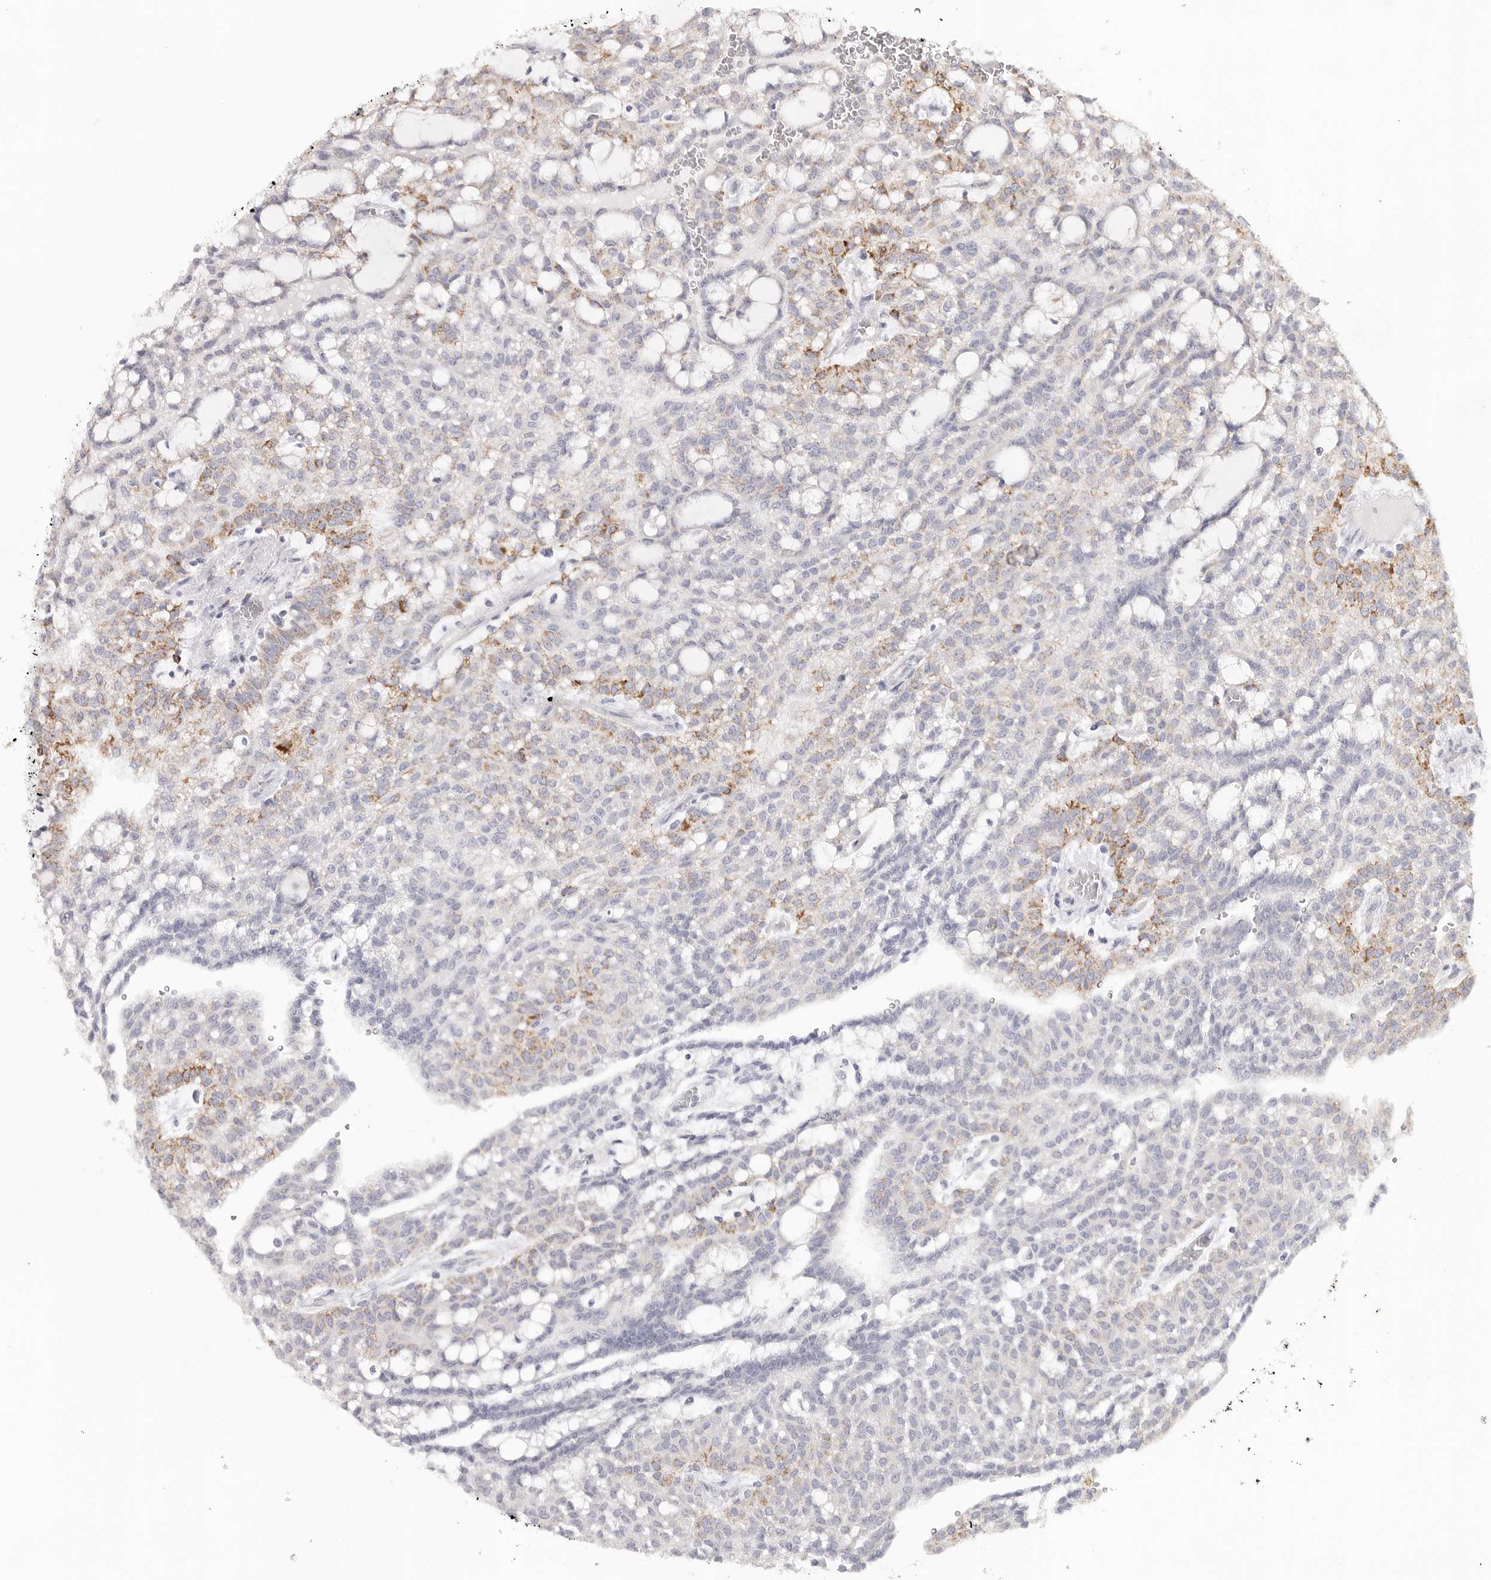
{"staining": {"intensity": "moderate", "quantity": "25%-75%", "location": "cytoplasmic/membranous"}, "tissue": "renal cancer", "cell_type": "Tumor cells", "image_type": "cancer", "snomed": [{"axis": "morphology", "description": "Adenocarcinoma, NOS"}, {"axis": "topography", "description": "Kidney"}], "caption": "An image showing moderate cytoplasmic/membranous positivity in about 25%-75% of tumor cells in renal adenocarcinoma, as visualized by brown immunohistochemical staining.", "gene": "ELP3", "patient": {"sex": "male", "age": 63}}